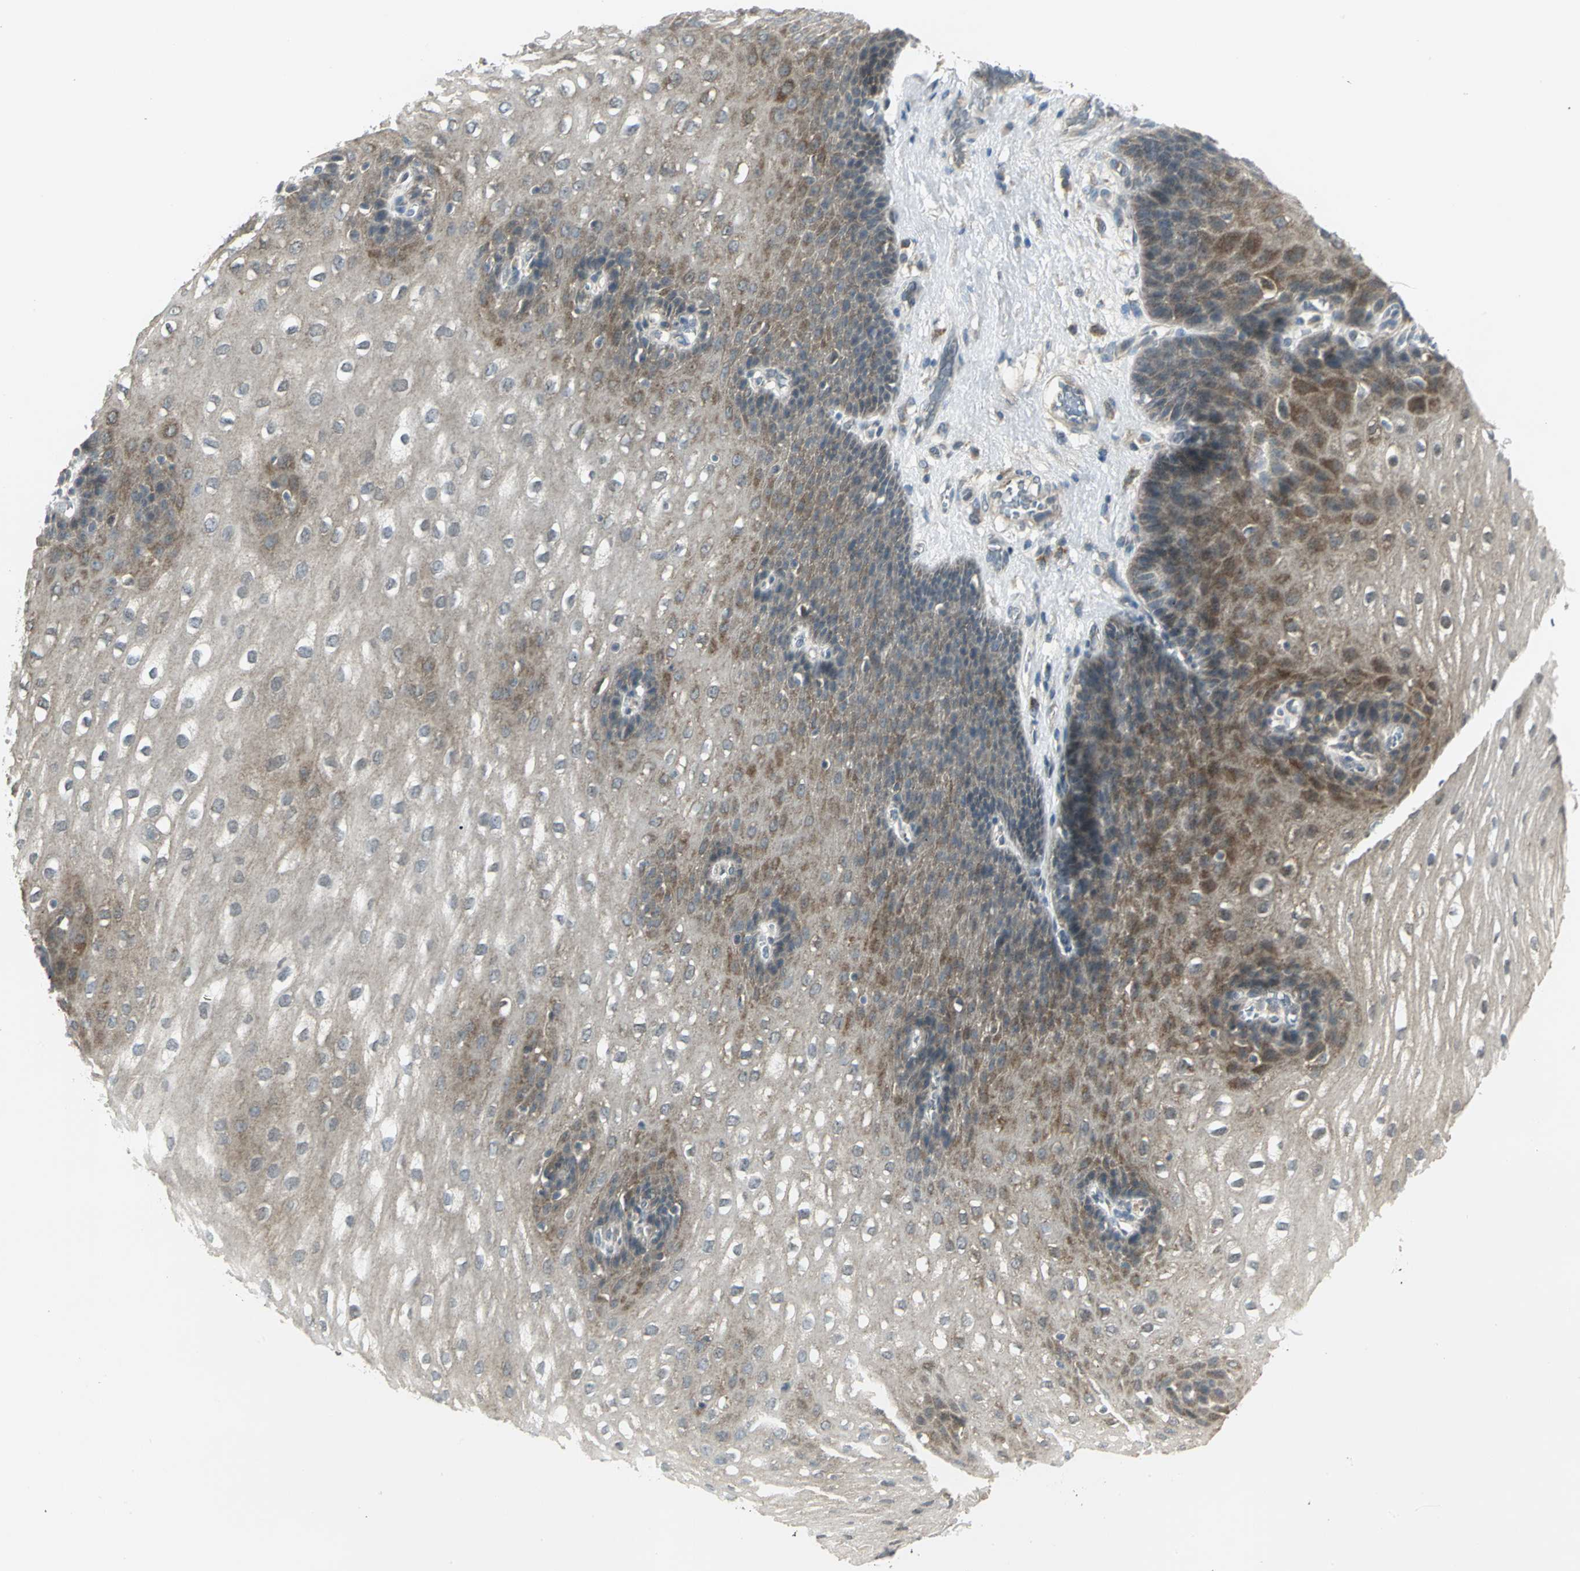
{"staining": {"intensity": "moderate", "quantity": "25%-75%", "location": "cytoplasmic/membranous"}, "tissue": "esophagus", "cell_type": "Squamous epithelial cells", "image_type": "normal", "snomed": [{"axis": "morphology", "description": "Normal tissue, NOS"}, {"axis": "topography", "description": "Esophagus"}], "caption": "Benign esophagus shows moderate cytoplasmic/membranous staining in about 25%-75% of squamous epithelial cells, visualized by immunohistochemistry. The staining was performed using DAB to visualize the protein expression in brown, while the nuclei were stained in blue with hematoxylin (Magnification: 20x).", "gene": "MAPK8IP3", "patient": {"sex": "male", "age": 48}}